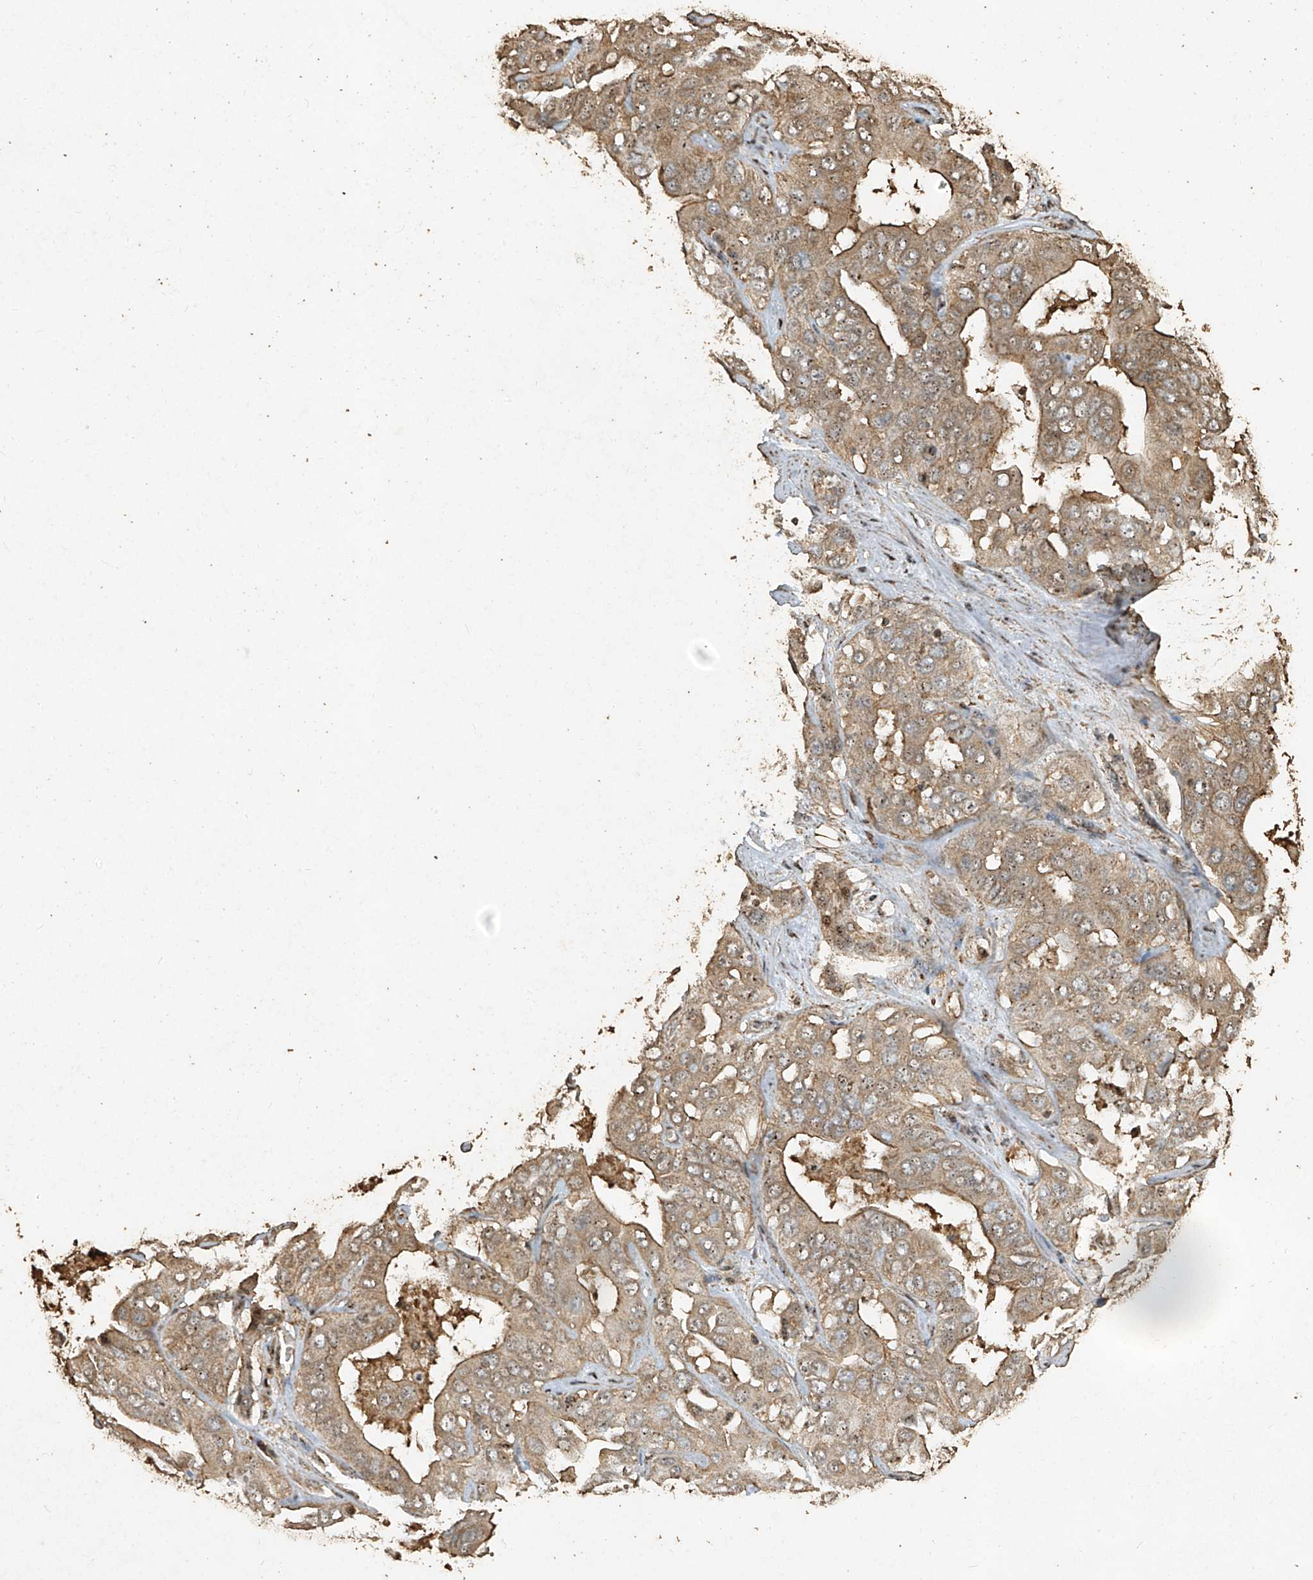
{"staining": {"intensity": "moderate", "quantity": "<25%", "location": "cytoplasmic/membranous,nuclear"}, "tissue": "liver cancer", "cell_type": "Tumor cells", "image_type": "cancer", "snomed": [{"axis": "morphology", "description": "Cholangiocarcinoma"}, {"axis": "topography", "description": "Liver"}], "caption": "The immunohistochemical stain shows moderate cytoplasmic/membranous and nuclear positivity in tumor cells of liver cancer (cholangiocarcinoma) tissue. (DAB (3,3'-diaminobenzidine) = brown stain, brightfield microscopy at high magnification).", "gene": "ERBB3", "patient": {"sex": "female", "age": 52}}